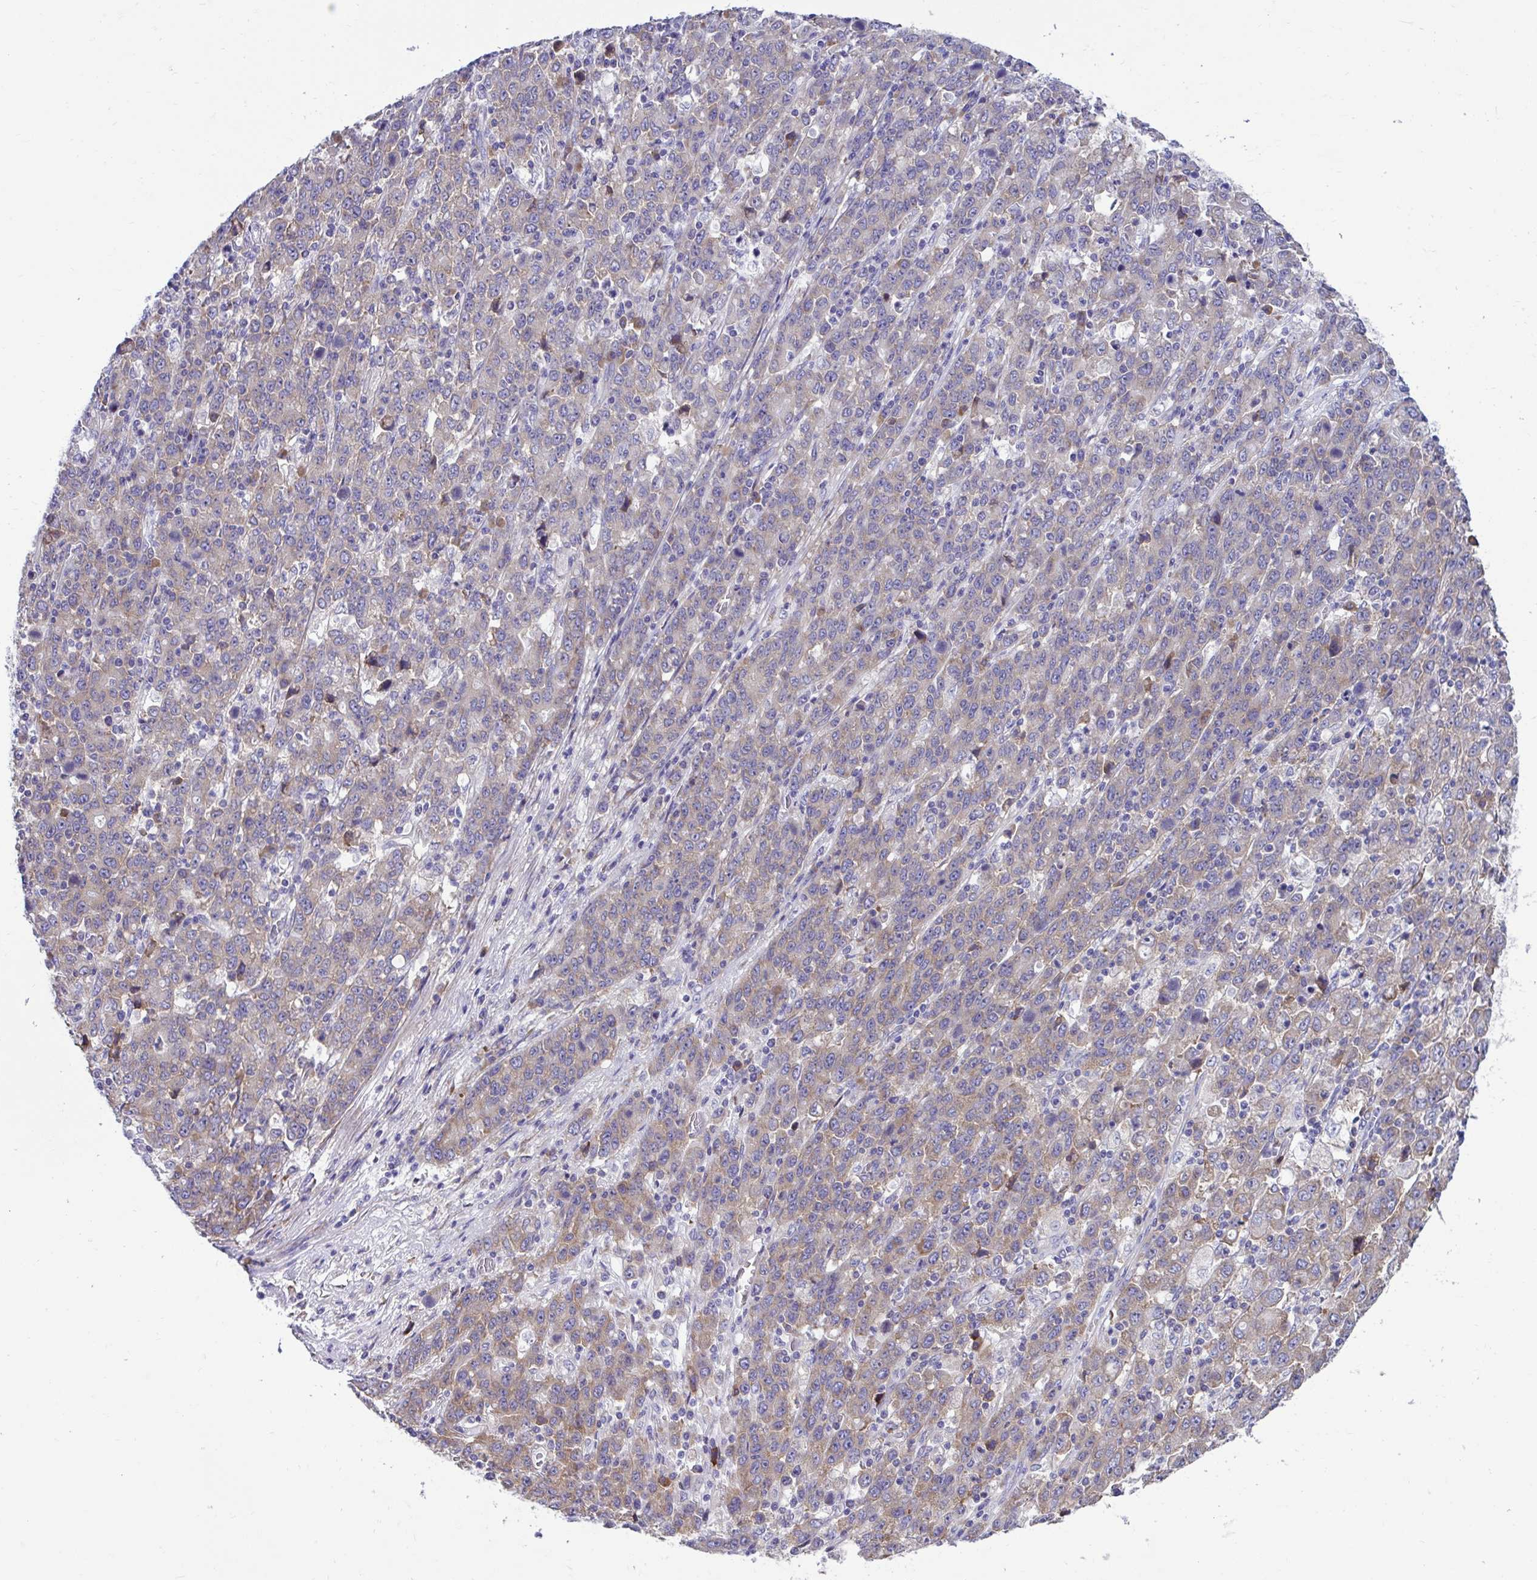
{"staining": {"intensity": "weak", "quantity": "25%-75%", "location": "cytoplasmic/membranous"}, "tissue": "stomach cancer", "cell_type": "Tumor cells", "image_type": "cancer", "snomed": [{"axis": "morphology", "description": "Adenocarcinoma, NOS"}, {"axis": "topography", "description": "Stomach, upper"}], "caption": "Immunohistochemical staining of human stomach adenocarcinoma demonstrates low levels of weak cytoplasmic/membranous protein staining in approximately 25%-75% of tumor cells.", "gene": "RPL7", "patient": {"sex": "male", "age": 69}}